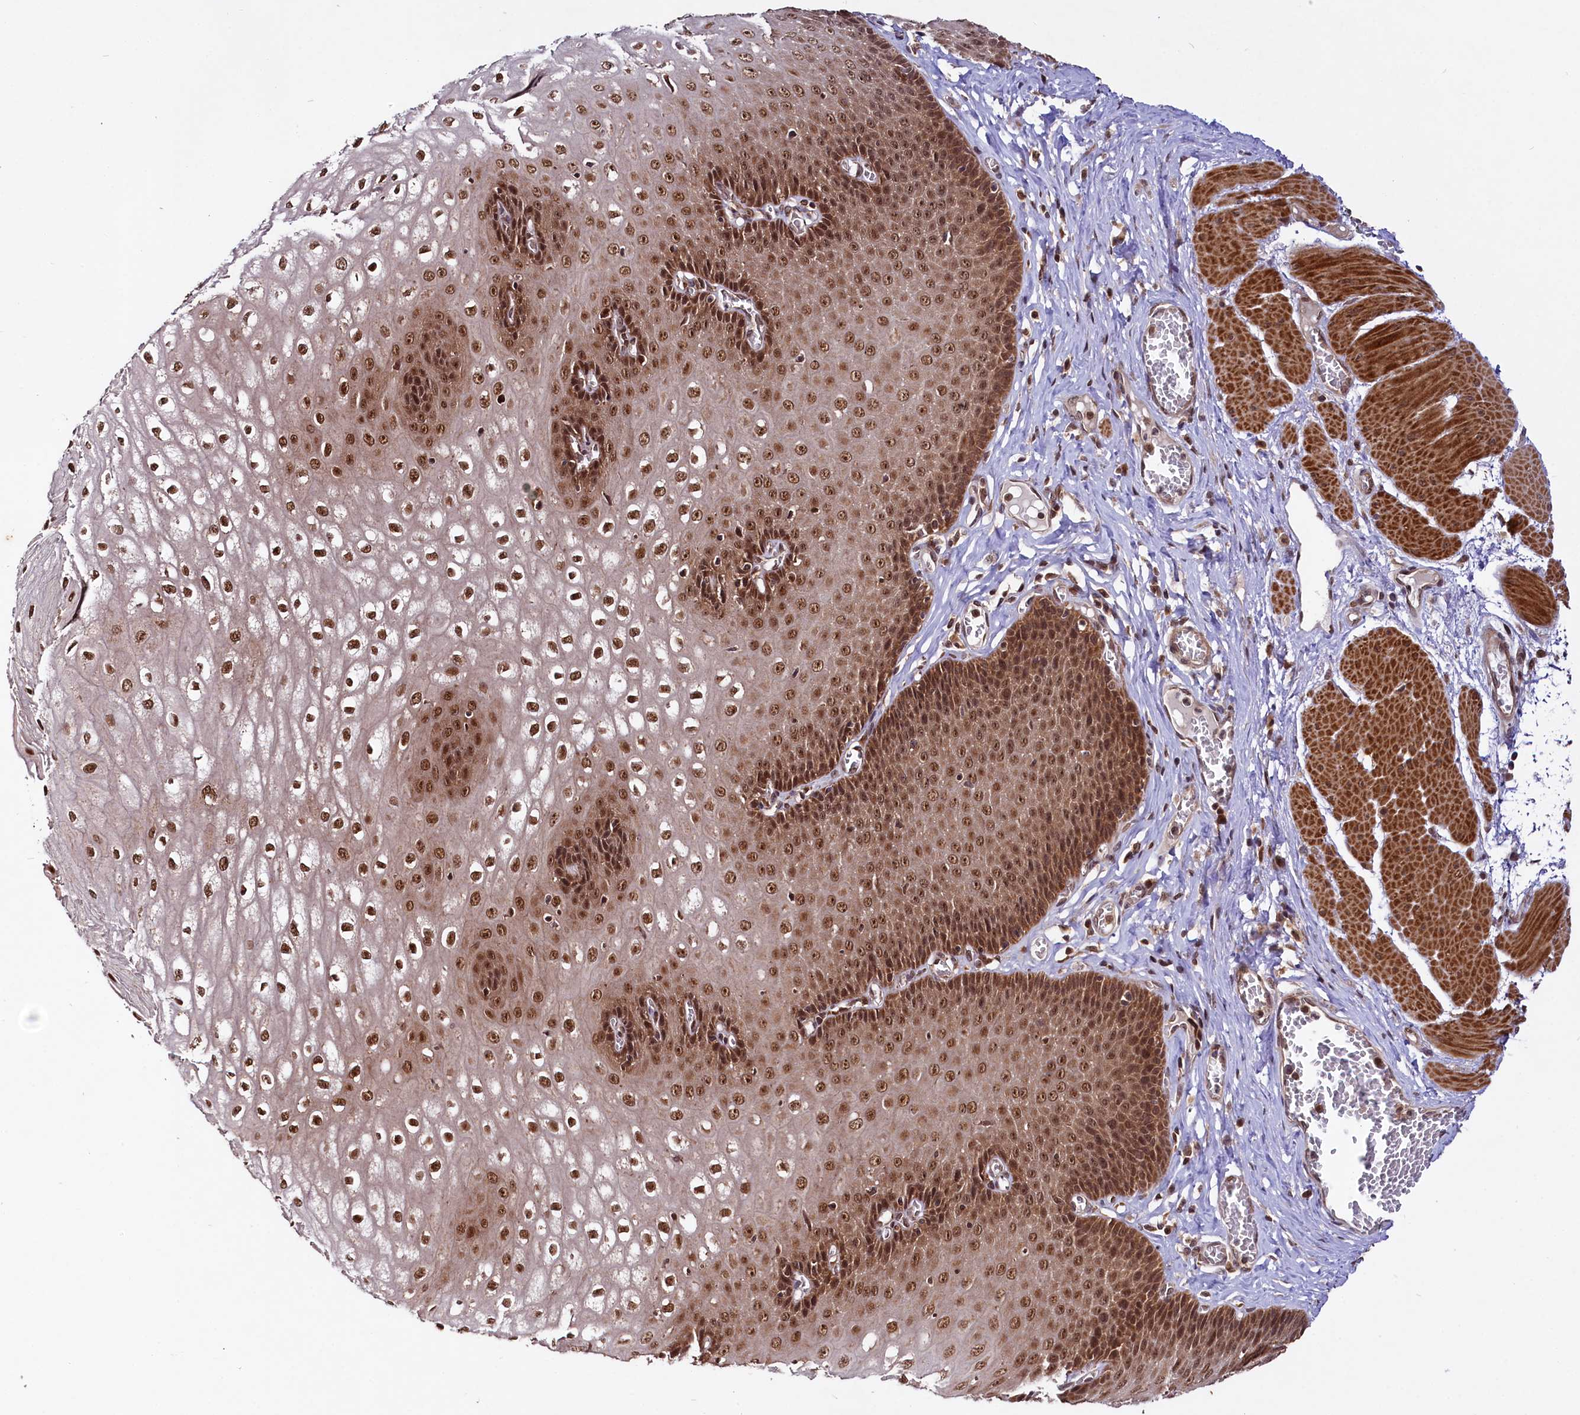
{"staining": {"intensity": "strong", "quantity": ">75%", "location": "cytoplasmic/membranous,nuclear"}, "tissue": "esophagus", "cell_type": "Squamous epithelial cells", "image_type": "normal", "snomed": [{"axis": "morphology", "description": "Normal tissue, NOS"}, {"axis": "topography", "description": "Esophagus"}], "caption": "Brown immunohistochemical staining in benign human esophagus demonstrates strong cytoplasmic/membranous,nuclear positivity in approximately >75% of squamous epithelial cells. (Brightfield microscopy of DAB IHC at high magnification).", "gene": "UBE3A", "patient": {"sex": "male", "age": 60}}